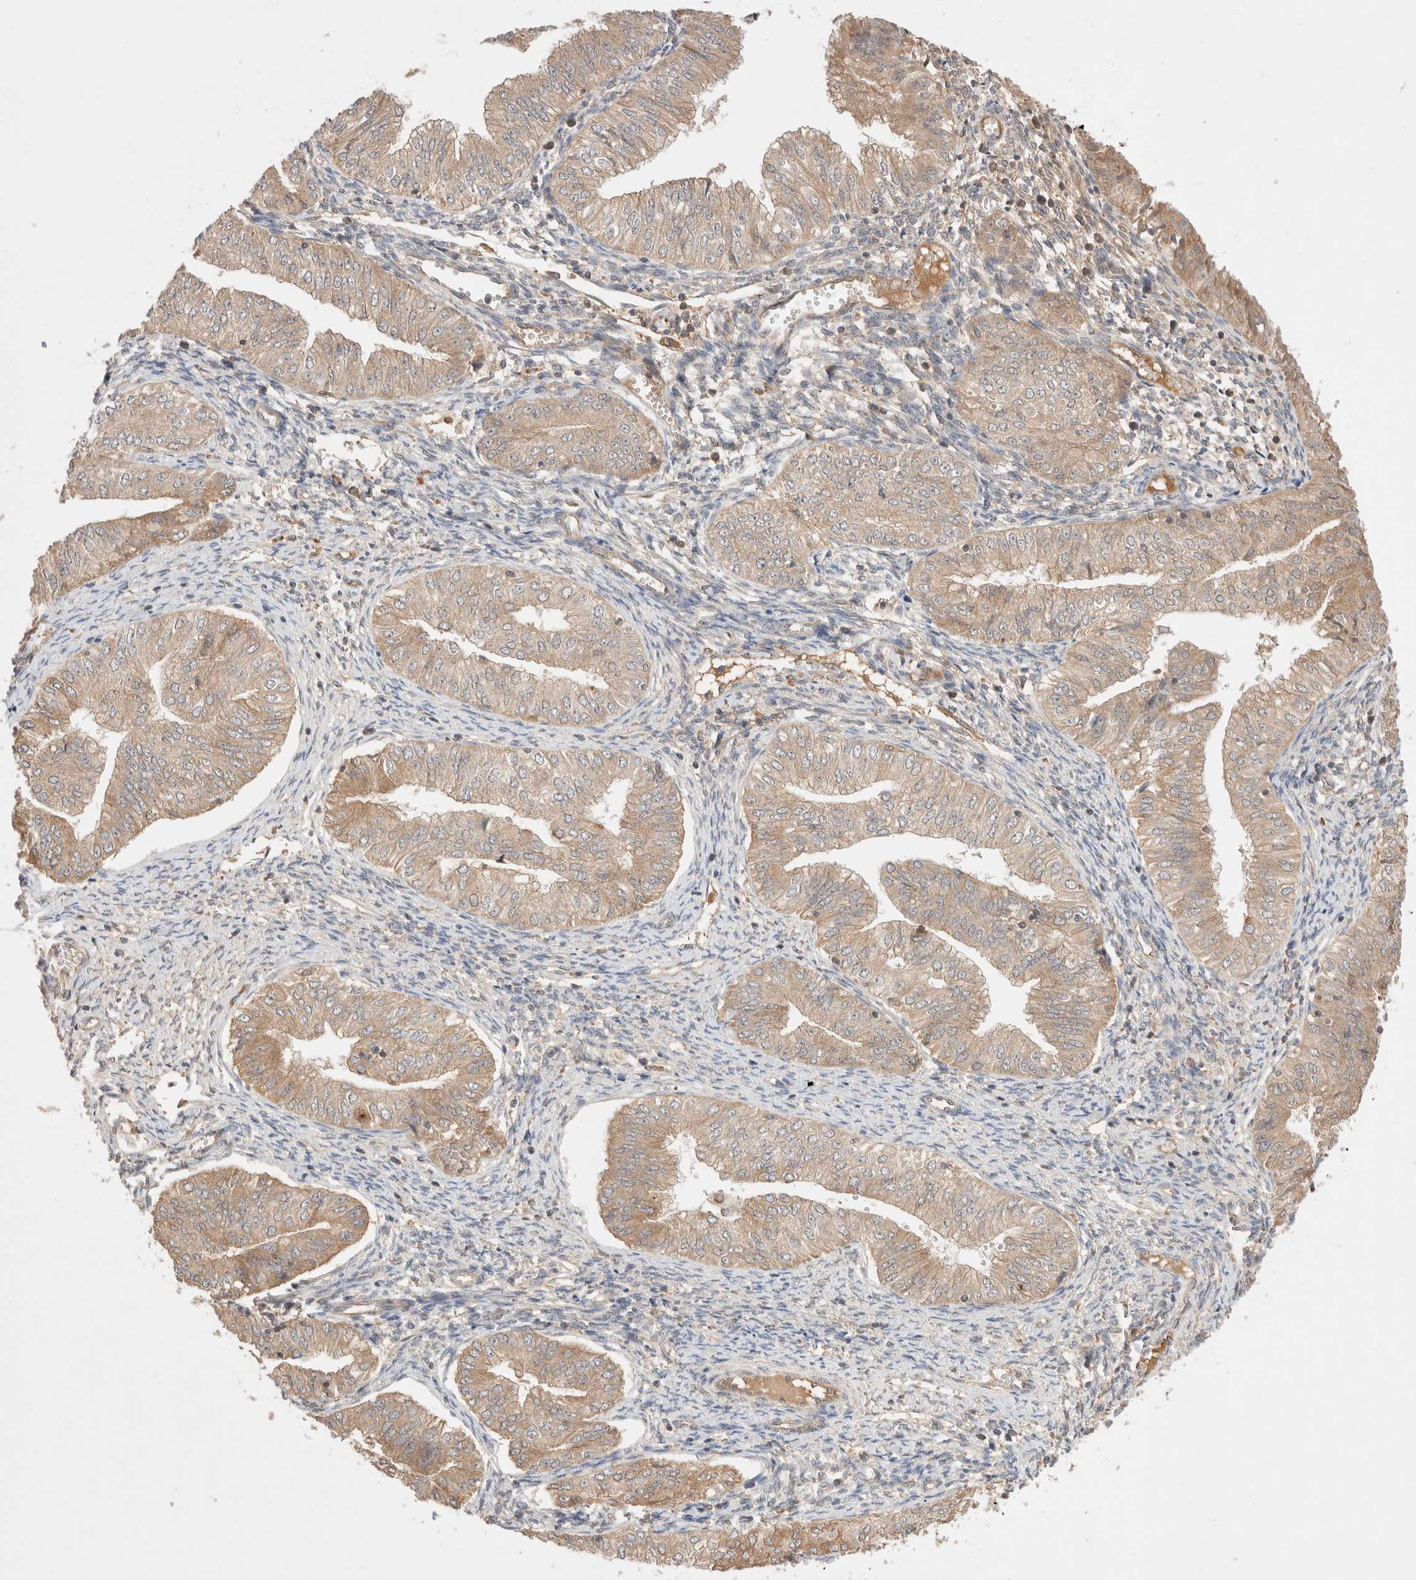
{"staining": {"intensity": "weak", "quantity": ">75%", "location": "cytoplasmic/membranous"}, "tissue": "endometrial cancer", "cell_type": "Tumor cells", "image_type": "cancer", "snomed": [{"axis": "morphology", "description": "Normal tissue, NOS"}, {"axis": "morphology", "description": "Adenocarcinoma, NOS"}, {"axis": "topography", "description": "Endometrium"}], "caption": "Human endometrial cancer stained with a brown dye reveals weak cytoplasmic/membranous positive staining in about >75% of tumor cells.", "gene": "CARNMT1", "patient": {"sex": "female", "age": 53}}